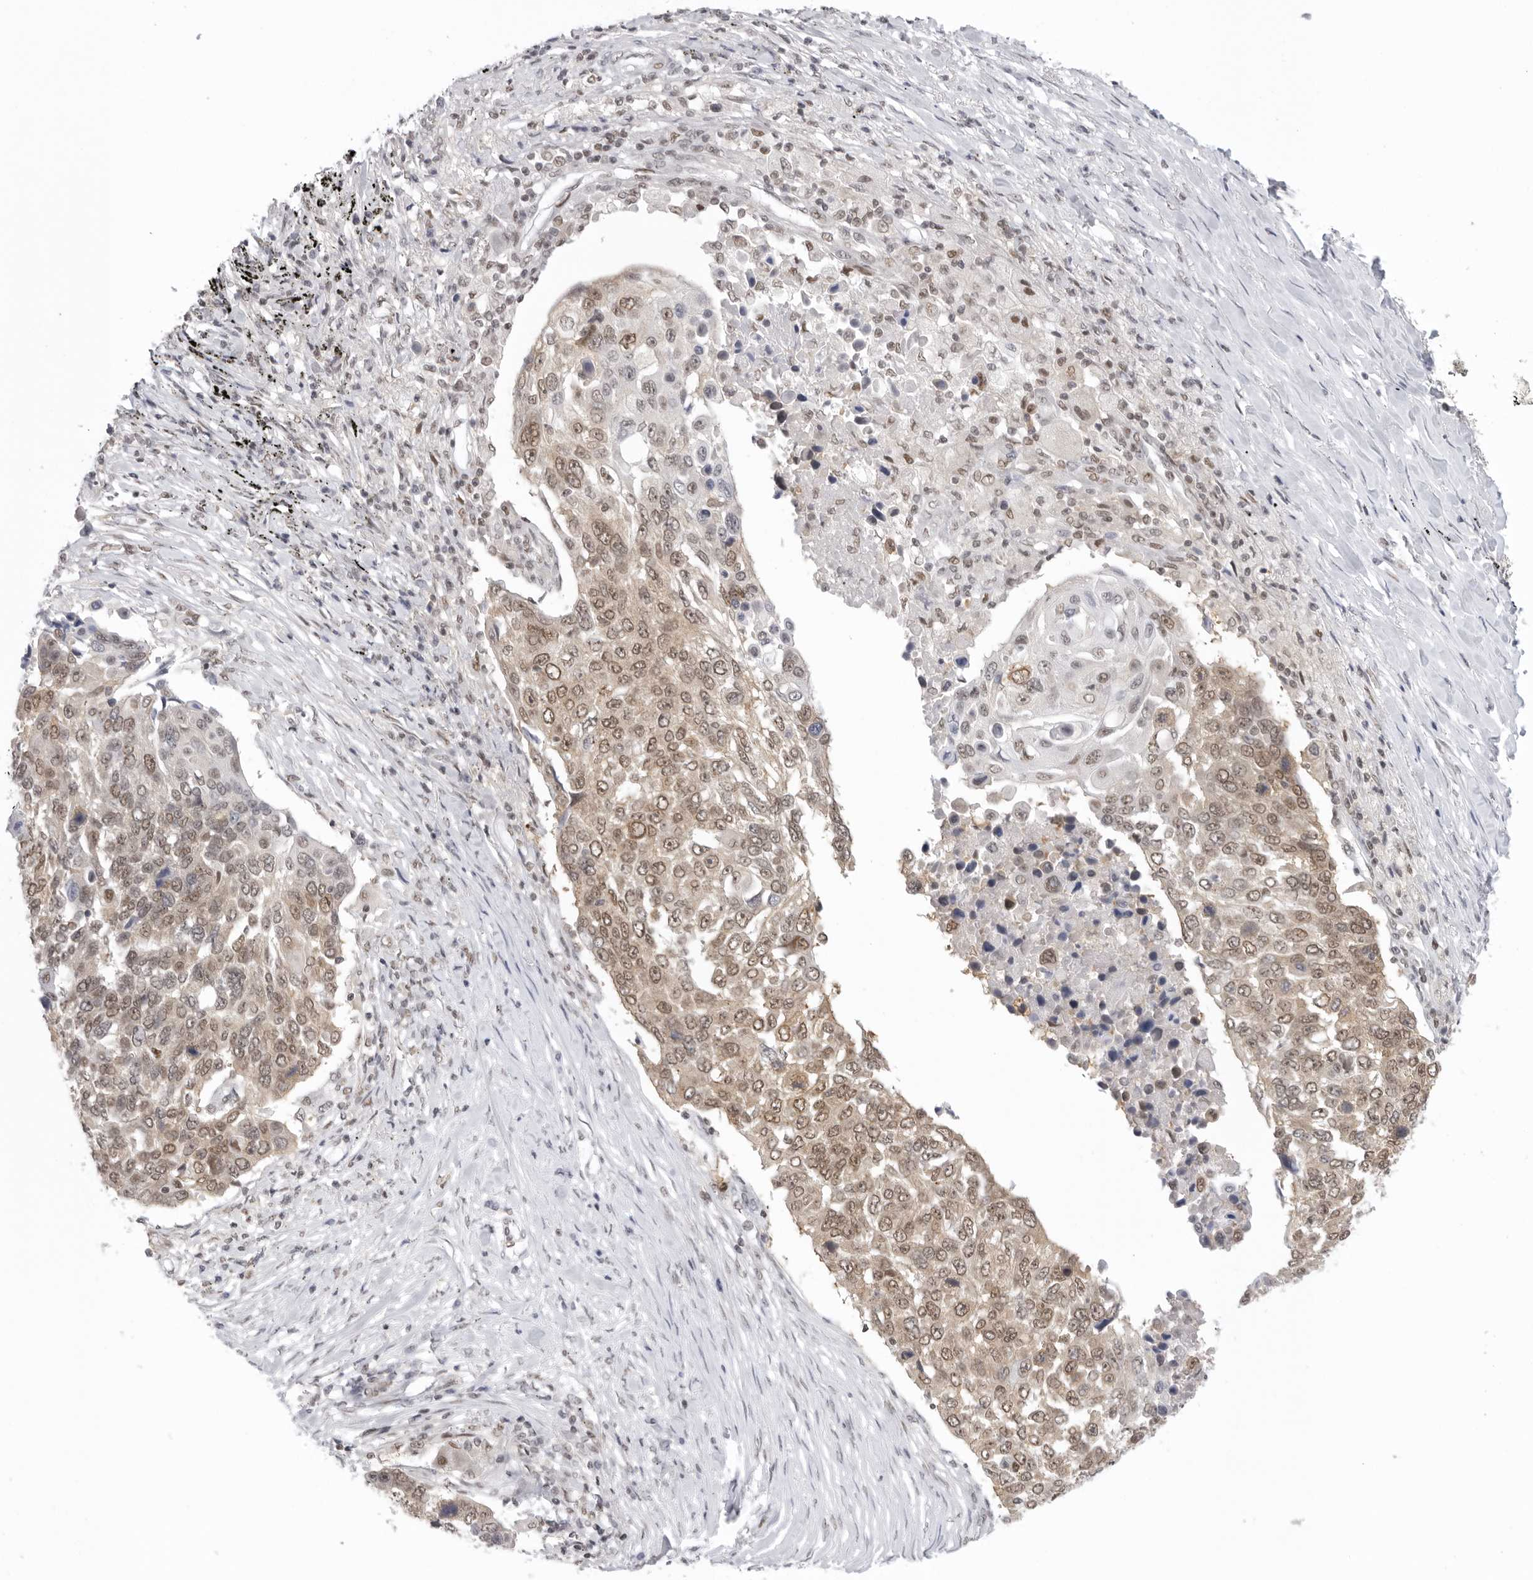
{"staining": {"intensity": "moderate", "quantity": ">75%", "location": "cytoplasmic/membranous,nuclear"}, "tissue": "lung cancer", "cell_type": "Tumor cells", "image_type": "cancer", "snomed": [{"axis": "morphology", "description": "Squamous cell carcinoma, NOS"}, {"axis": "topography", "description": "Lung"}], "caption": "Tumor cells display medium levels of moderate cytoplasmic/membranous and nuclear staining in approximately >75% of cells in lung cancer.", "gene": "RPA2", "patient": {"sex": "male", "age": 66}}